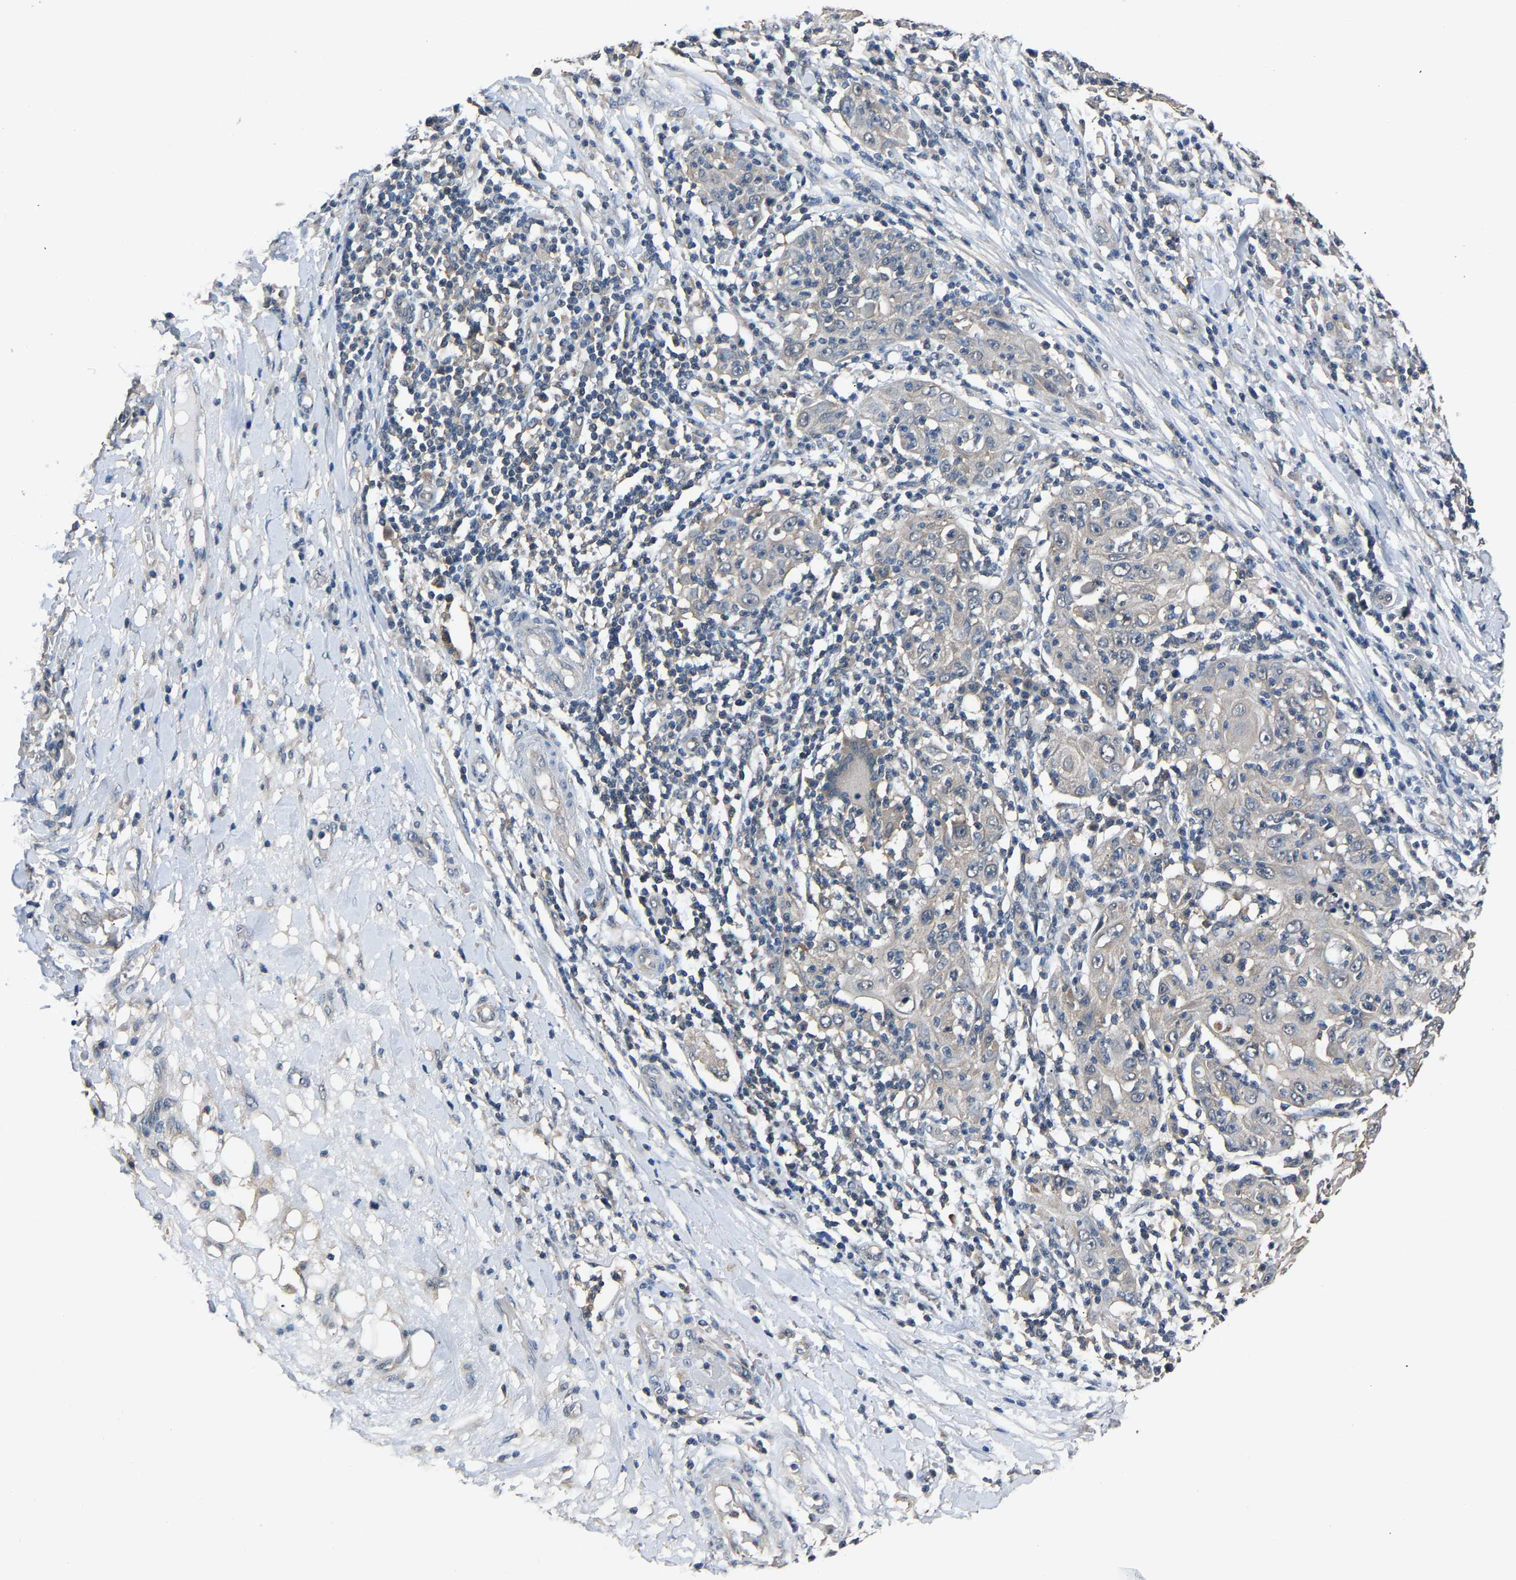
{"staining": {"intensity": "negative", "quantity": "none", "location": "none"}, "tissue": "skin cancer", "cell_type": "Tumor cells", "image_type": "cancer", "snomed": [{"axis": "morphology", "description": "Squamous cell carcinoma, NOS"}, {"axis": "topography", "description": "Skin"}], "caption": "Protein analysis of skin cancer (squamous cell carcinoma) displays no significant expression in tumor cells.", "gene": "ABCC9", "patient": {"sex": "female", "age": 88}}